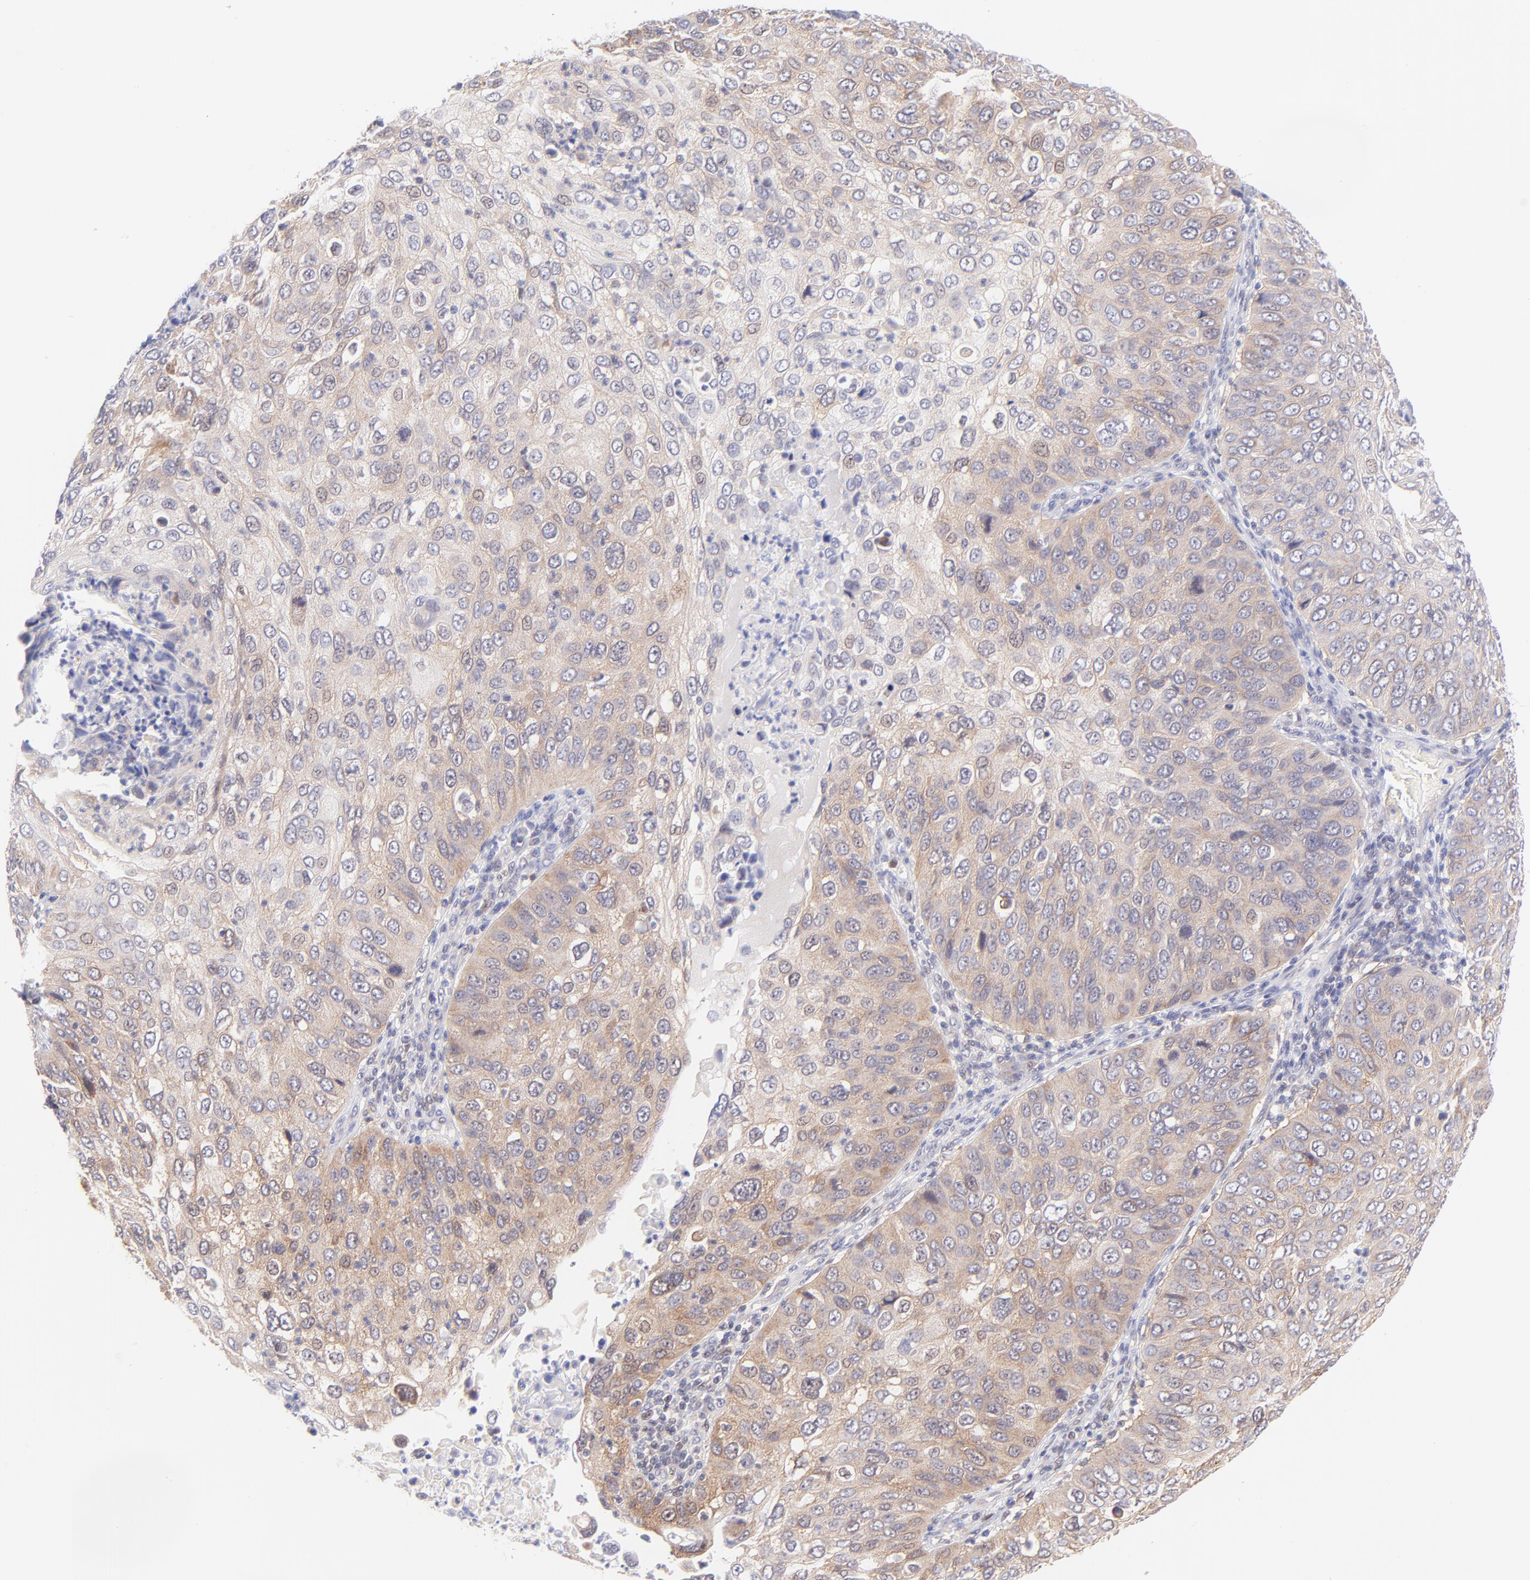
{"staining": {"intensity": "weak", "quantity": ">75%", "location": "cytoplasmic/membranous"}, "tissue": "skin cancer", "cell_type": "Tumor cells", "image_type": "cancer", "snomed": [{"axis": "morphology", "description": "Squamous cell carcinoma, NOS"}, {"axis": "topography", "description": "Skin"}], "caption": "DAB immunohistochemical staining of human skin squamous cell carcinoma reveals weak cytoplasmic/membranous protein positivity in about >75% of tumor cells. Immunohistochemistry (ihc) stains the protein of interest in brown and the nuclei are stained blue.", "gene": "PBDC1", "patient": {"sex": "male", "age": 87}}